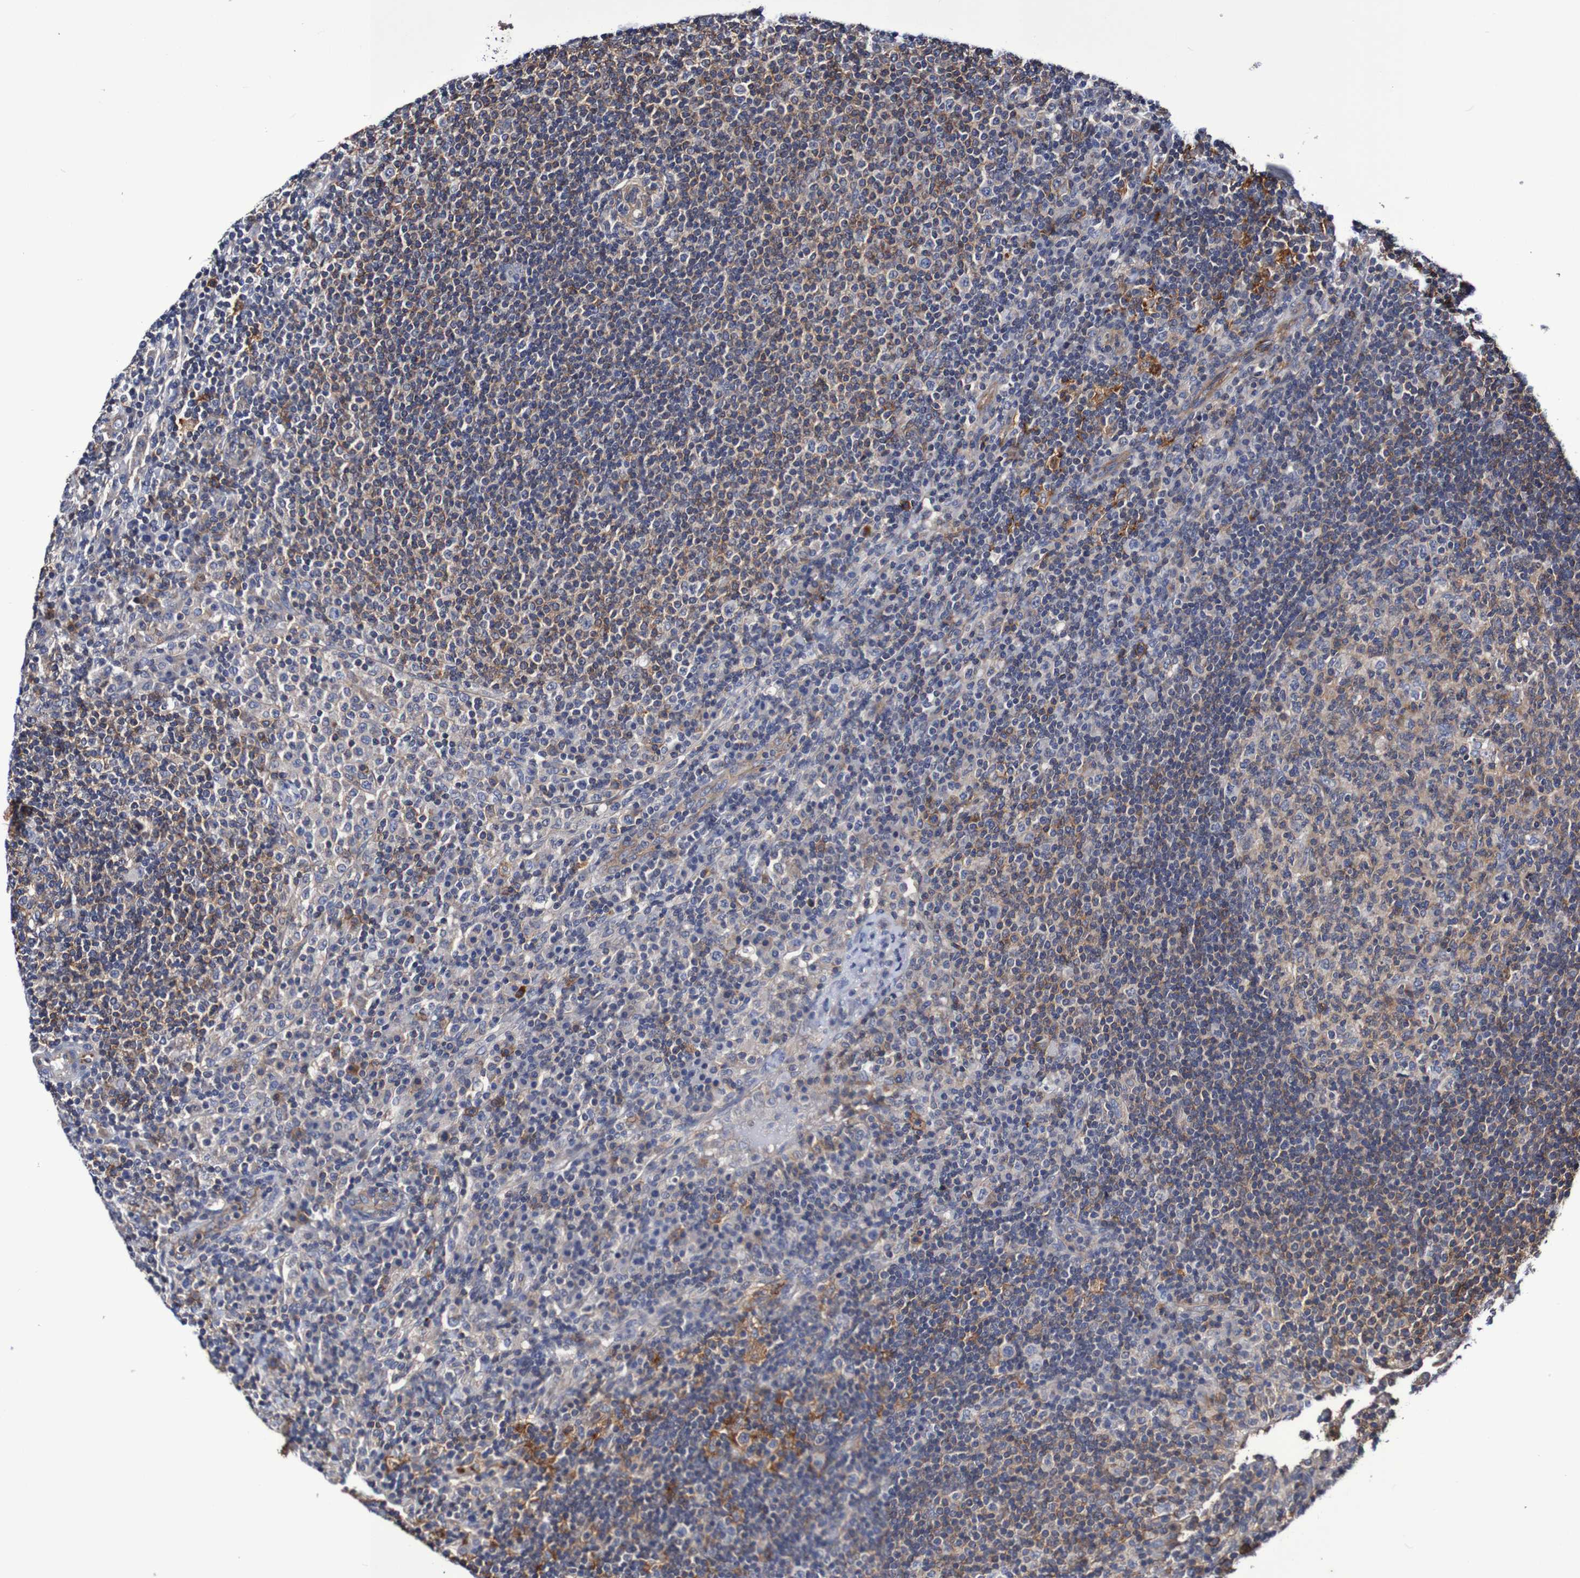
{"staining": {"intensity": "moderate", "quantity": "<25%", "location": "cytoplasmic/membranous"}, "tissue": "lymph node", "cell_type": "Germinal center cells", "image_type": "normal", "snomed": [{"axis": "morphology", "description": "Normal tissue, NOS"}, {"axis": "topography", "description": "Lymph node"}], "caption": "The micrograph demonstrates immunohistochemical staining of unremarkable lymph node. There is moderate cytoplasmic/membranous expression is present in approximately <25% of germinal center cells.", "gene": "WNT4", "patient": {"sex": "female", "age": 53}}